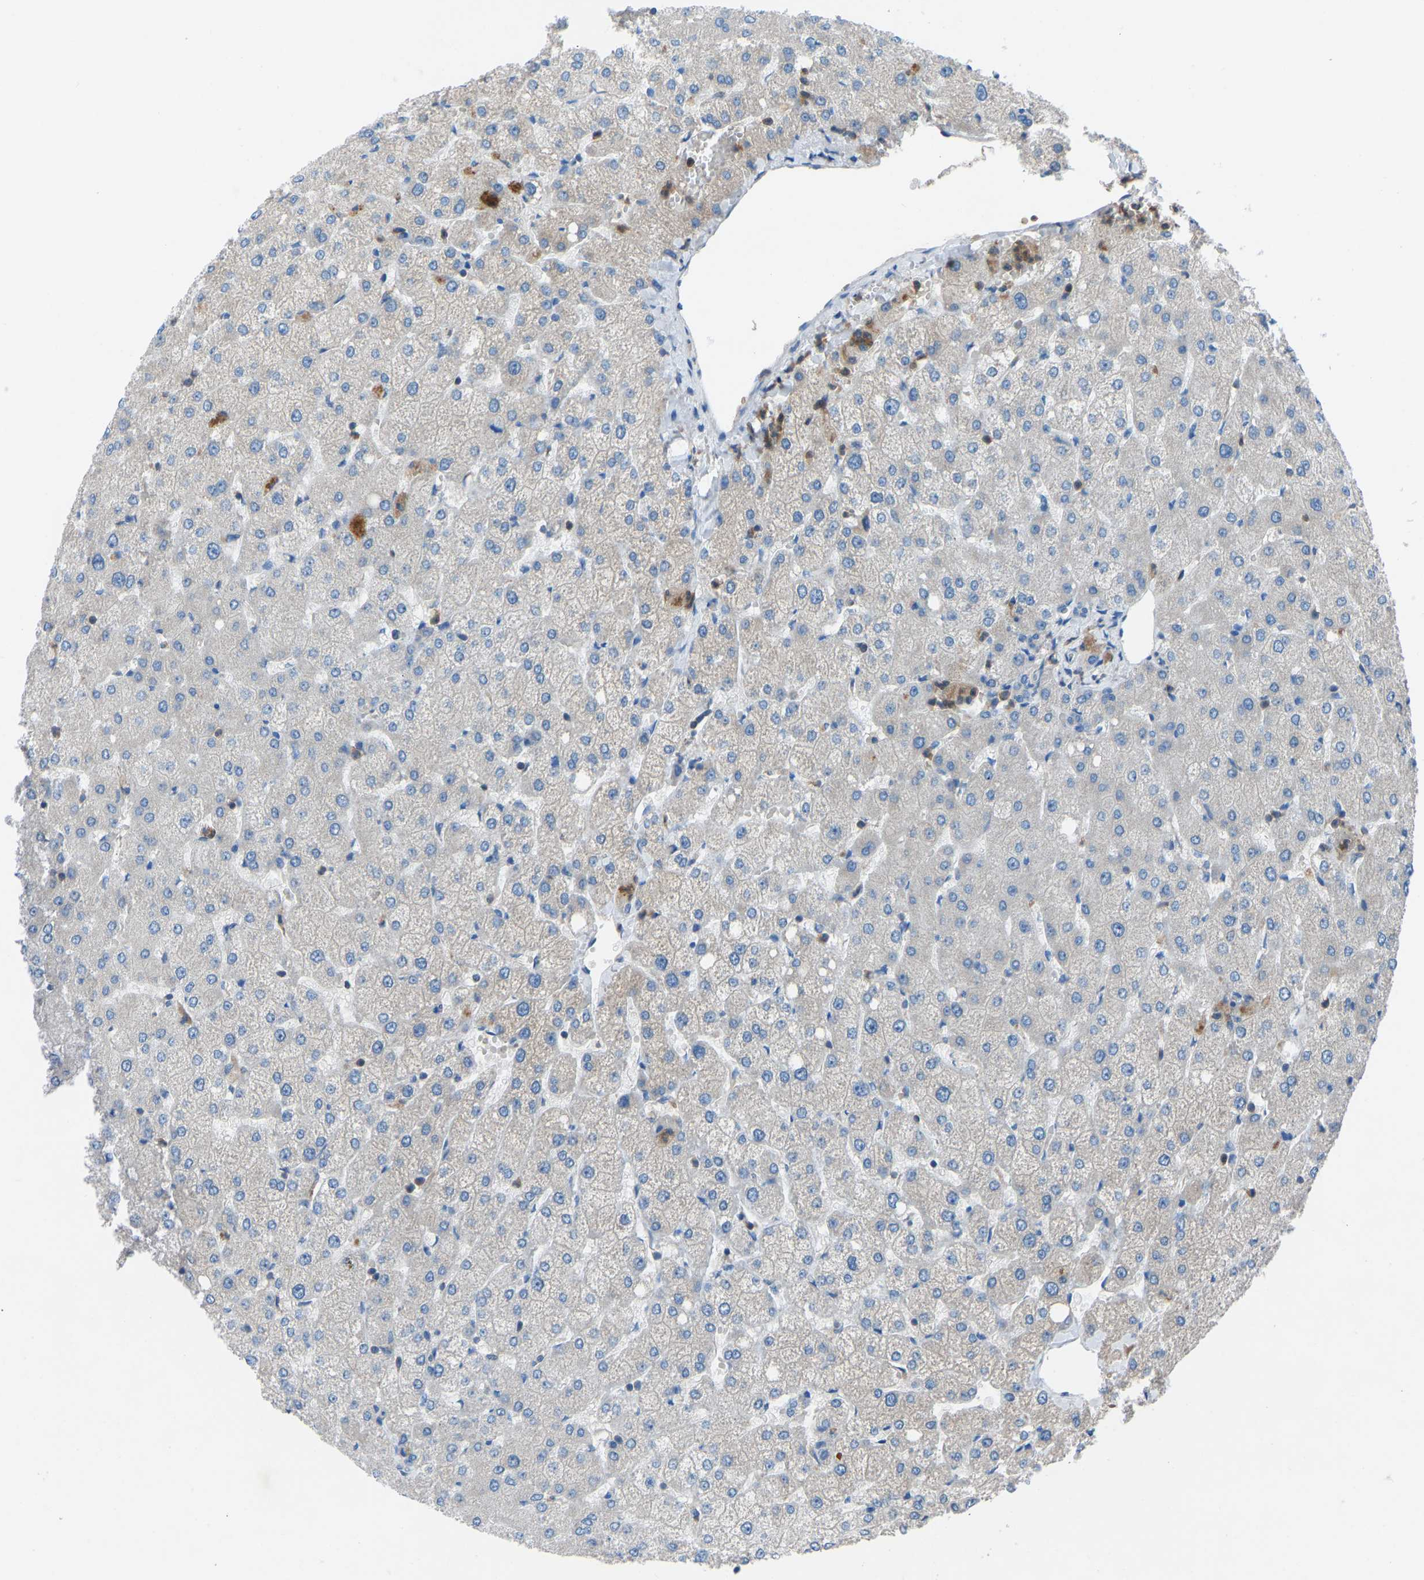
{"staining": {"intensity": "negative", "quantity": "none", "location": "none"}, "tissue": "liver", "cell_type": "Cholangiocytes", "image_type": "normal", "snomed": [{"axis": "morphology", "description": "Normal tissue, NOS"}, {"axis": "topography", "description": "Liver"}], "caption": "Protein analysis of normal liver shows no significant staining in cholangiocytes.", "gene": "GRK6", "patient": {"sex": "female", "age": 54}}